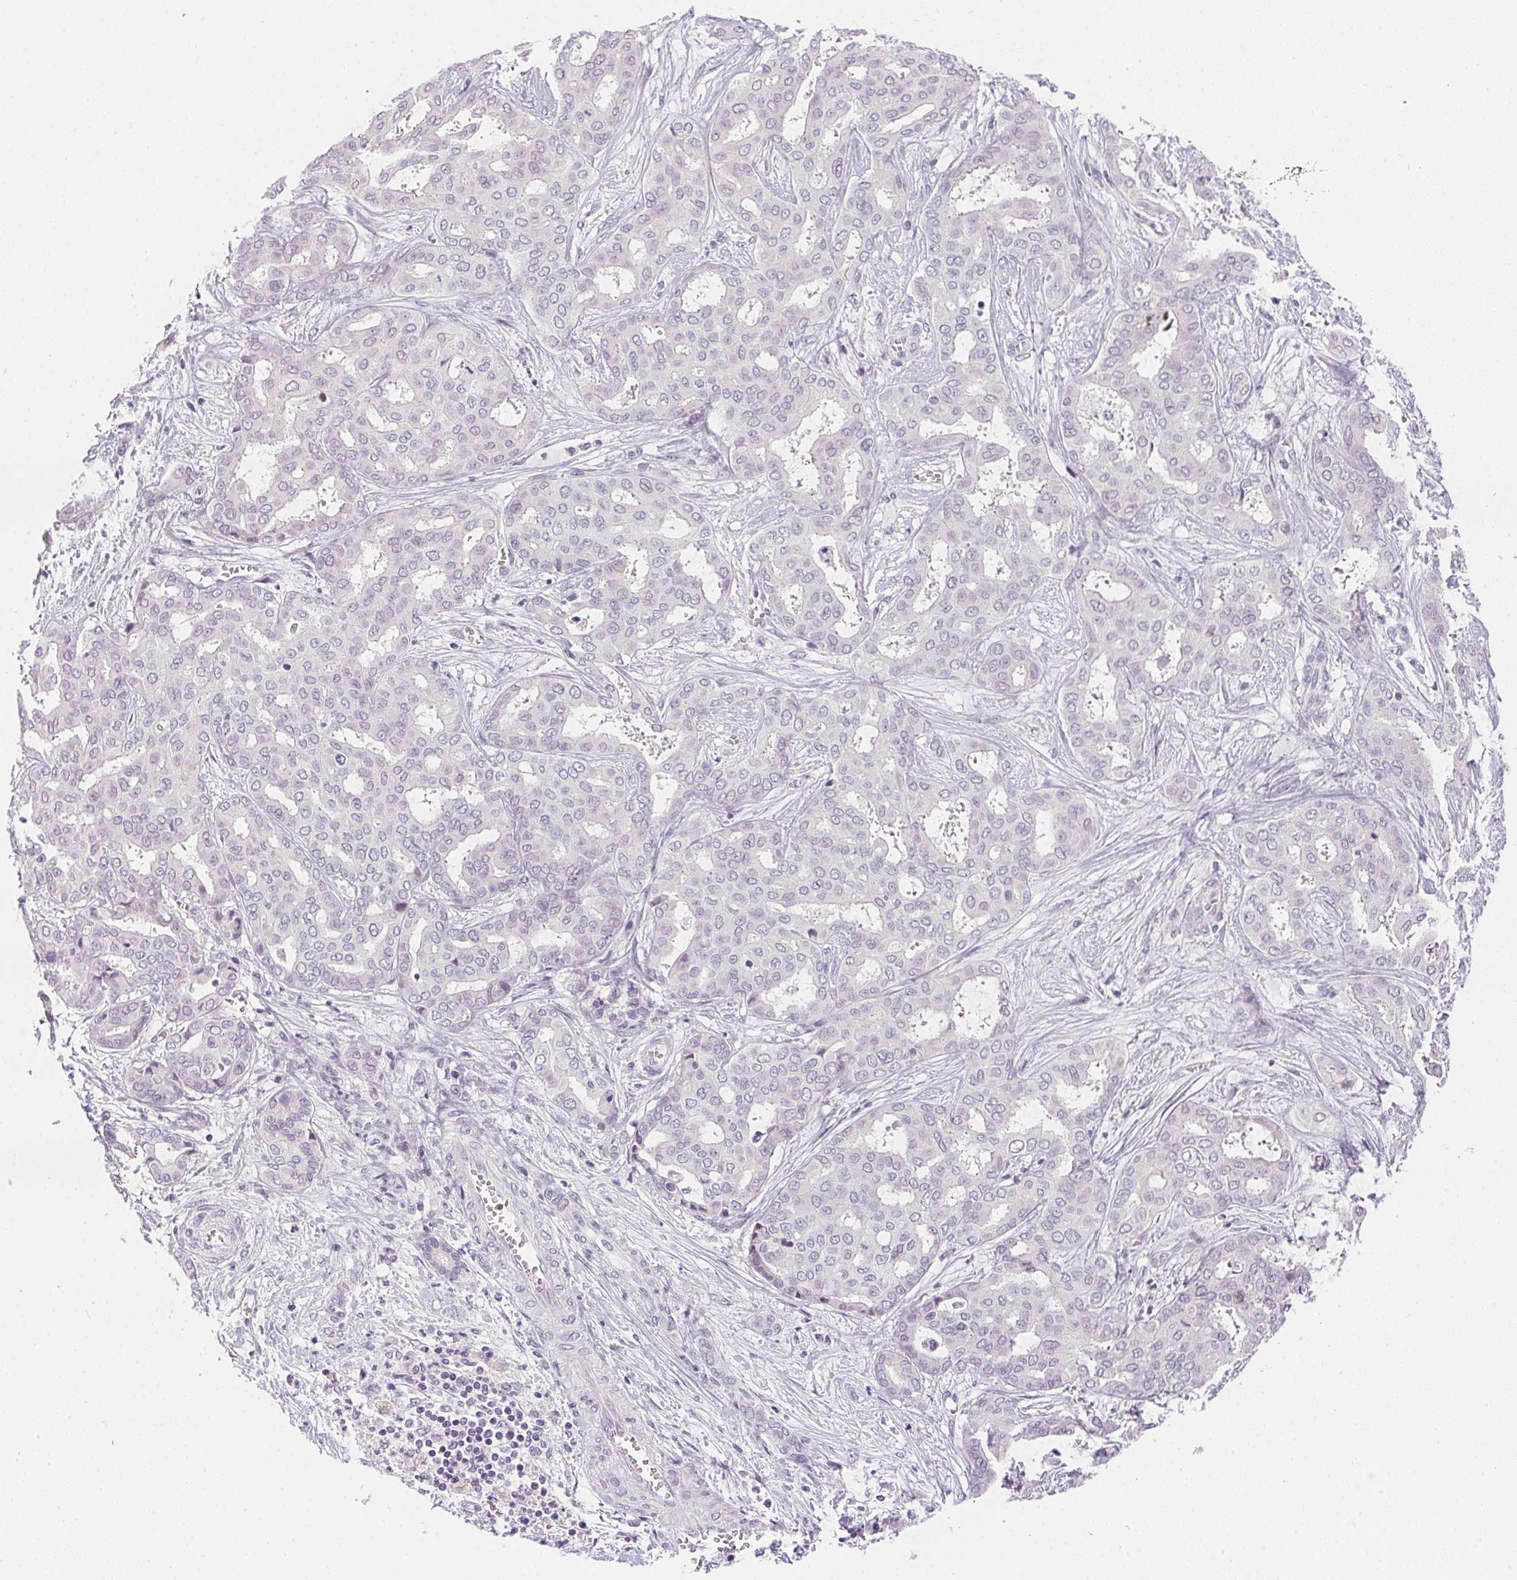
{"staining": {"intensity": "negative", "quantity": "none", "location": "none"}, "tissue": "liver cancer", "cell_type": "Tumor cells", "image_type": "cancer", "snomed": [{"axis": "morphology", "description": "Cholangiocarcinoma"}, {"axis": "topography", "description": "Liver"}], "caption": "Immunohistochemical staining of human cholangiocarcinoma (liver) demonstrates no significant positivity in tumor cells.", "gene": "GSDMC", "patient": {"sex": "female", "age": 64}}